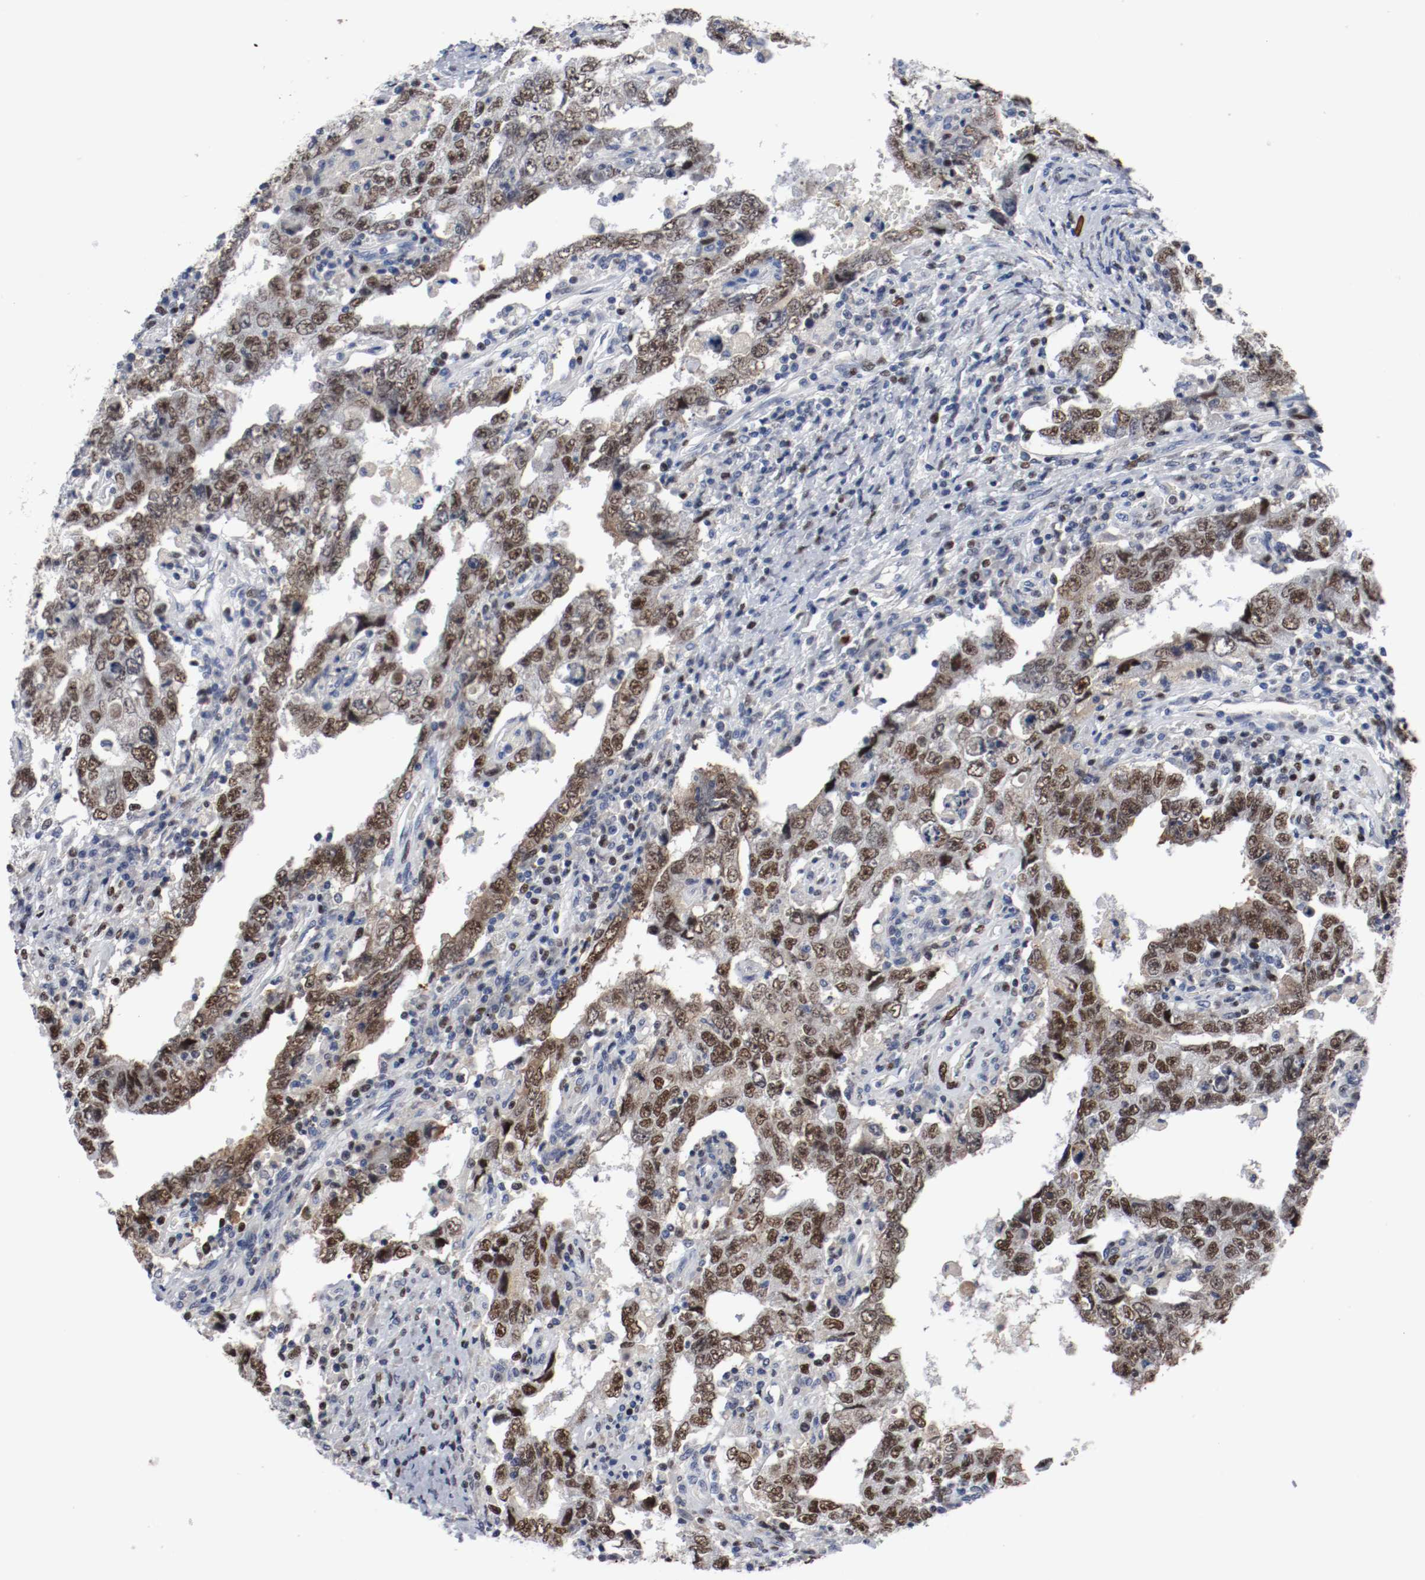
{"staining": {"intensity": "strong", "quantity": ">75%", "location": "nuclear"}, "tissue": "testis cancer", "cell_type": "Tumor cells", "image_type": "cancer", "snomed": [{"axis": "morphology", "description": "Carcinoma, Embryonal, NOS"}, {"axis": "topography", "description": "Testis"}], "caption": "Protein staining of testis cancer (embryonal carcinoma) tissue exhibits strong nuclear staining in about >75% of tumor cells. (Brightfield microscopy of DAB IHC at high magnification).", "gene": "MCM6", "patient": {"sex": "male", "age": 26}}